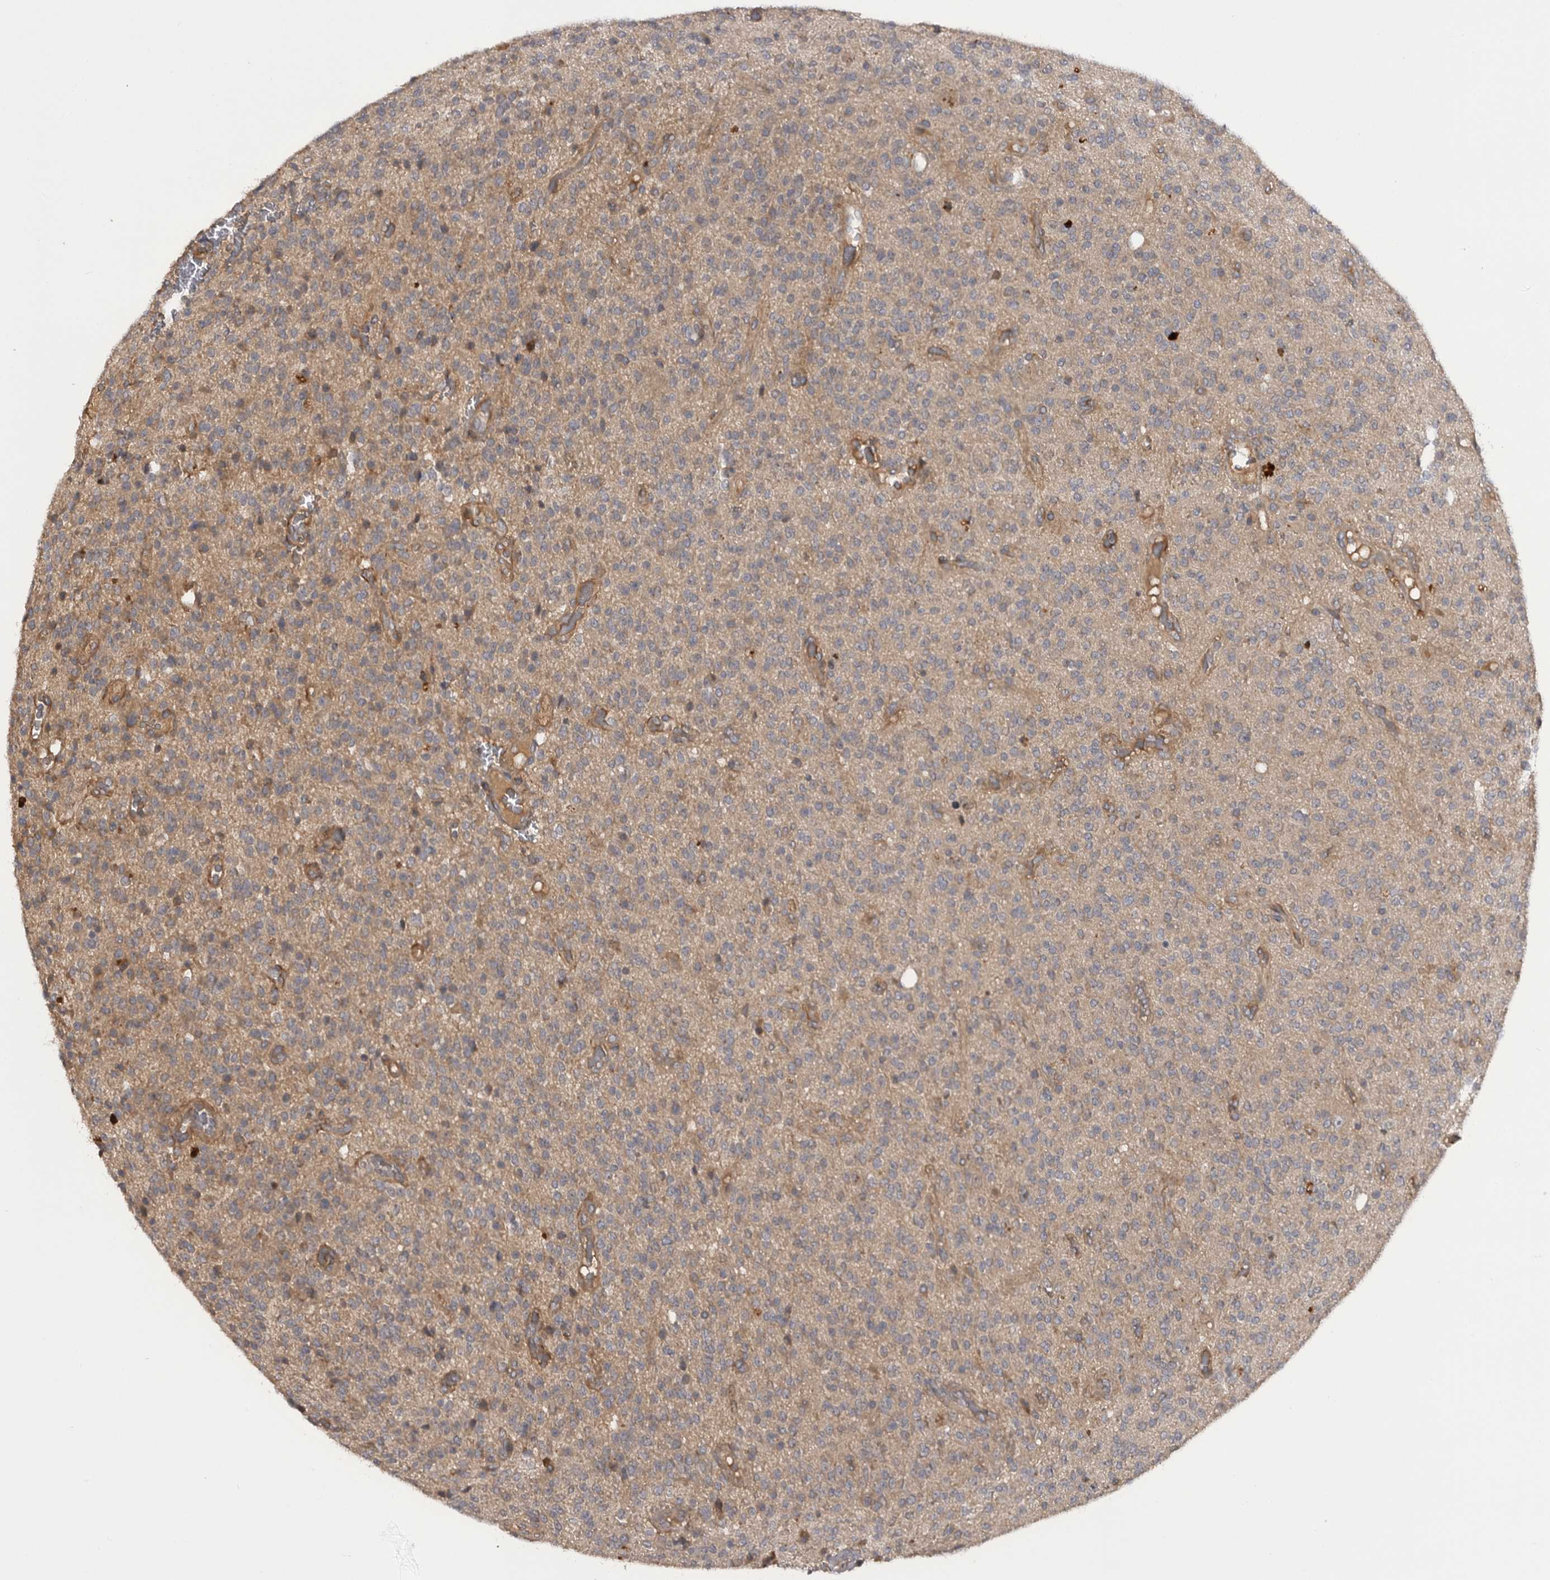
{"staining": {"intensity": "weak", "quantity": ">75%", "location": "cytoplasmic/membranous"}, "tissue": "glioma", "cell_type": "Tumor cells", "image_type": "cancer", "snomed": [{"axis": "morphology", "description": "Glioma, malignant, High grade"}, {"axis": "topography", "description": "Brain"}], "caption": "A brown stain labels weak cytoplasmic/membranous positivity of a protein in human high-grade glioma (malignant) tumor cells.", "gene": "RAB3GAP2", "patient": {"sex": "male", "age": 34}}